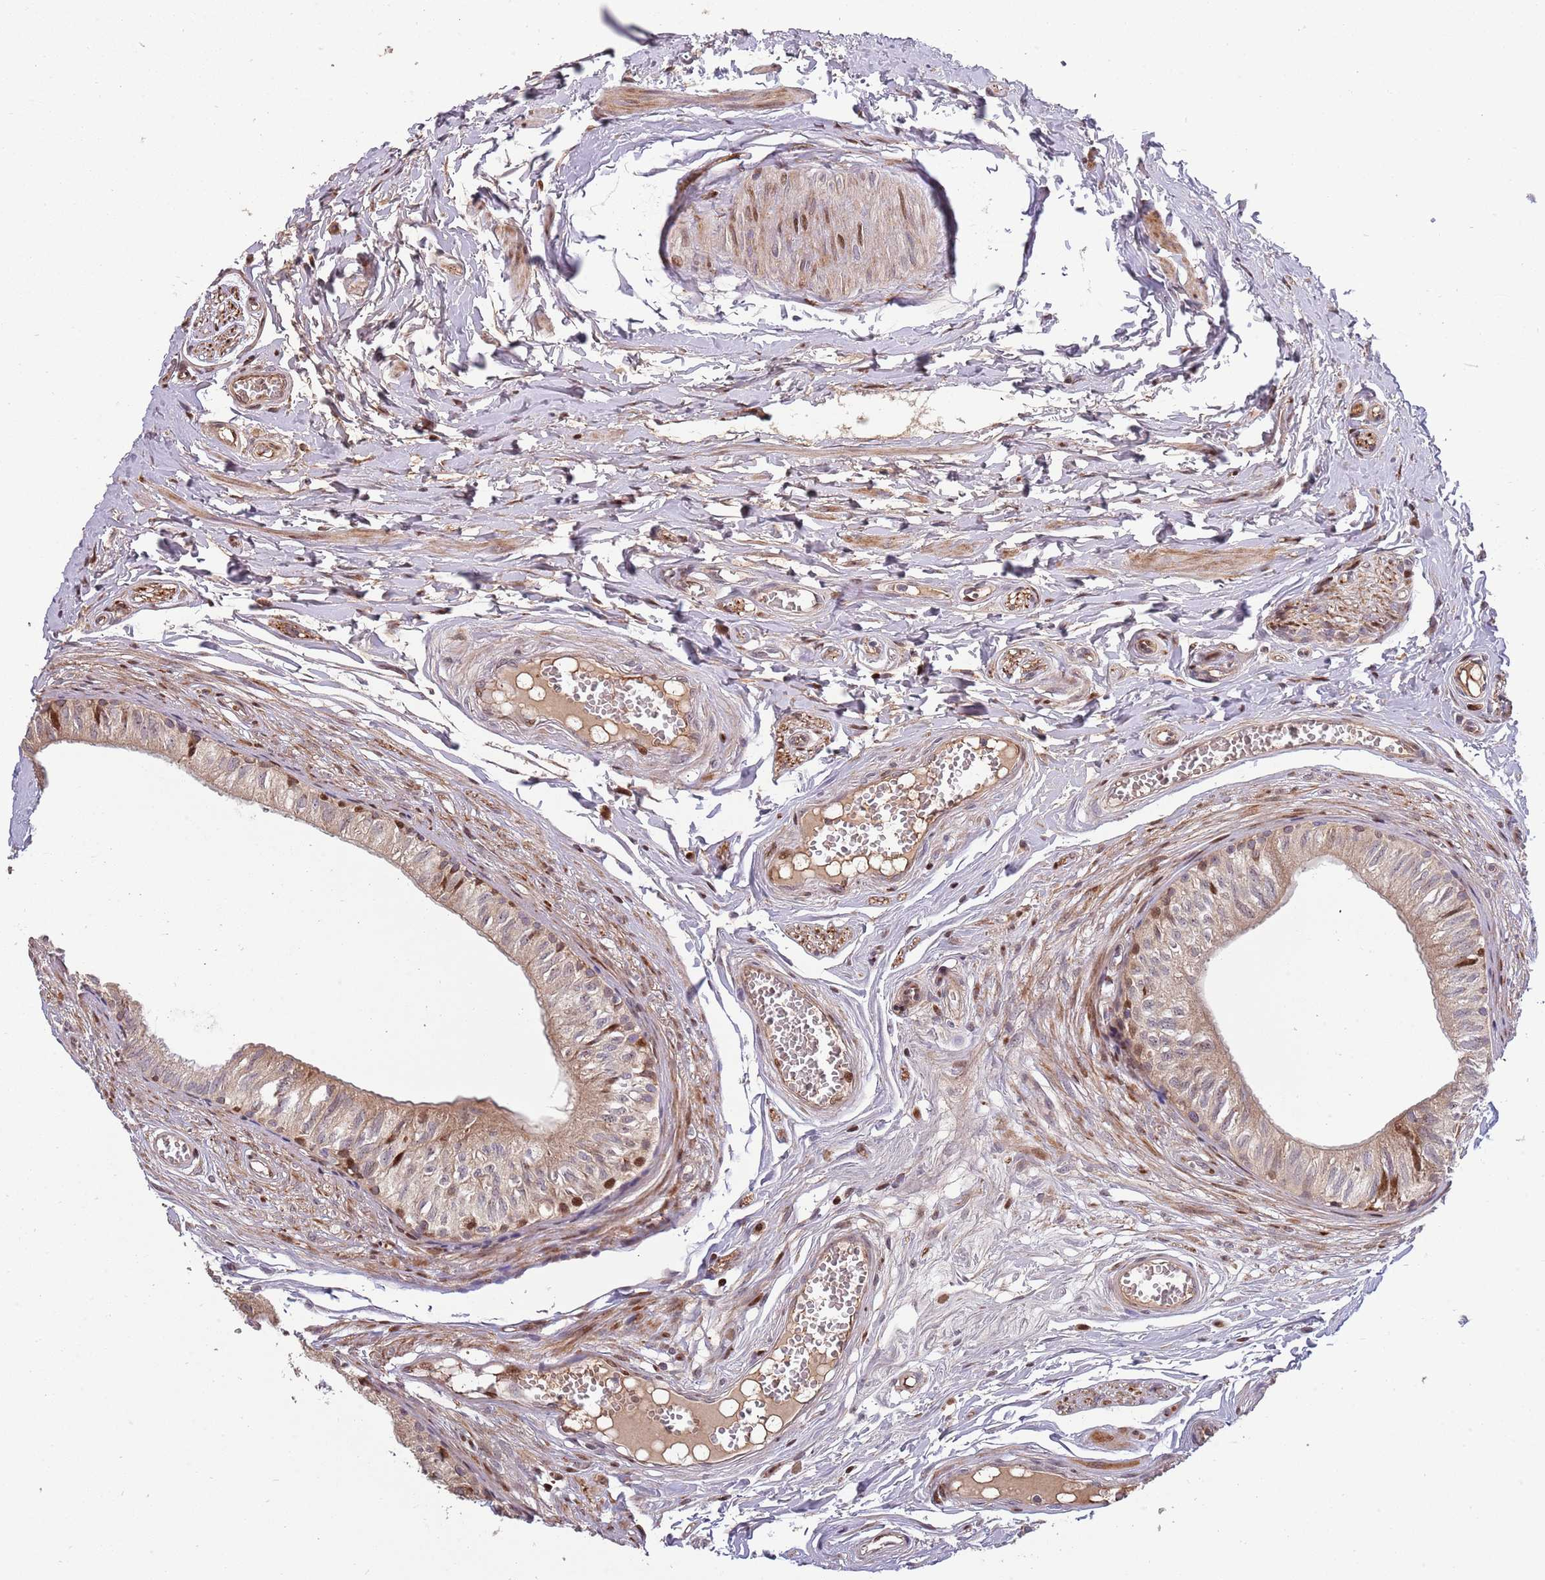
{"staining": {"intensity": "moderate", "quantity": "25%-75%", "location": "cytoplasmic/membranous"}, "tissue": "epididymis", "cell_type": "Glandular cells", "image_type": "normal", "snomed": [{"axis": "morphology", "description": "Normal tissue, NOS"}, {"axis": "topography", "description": "Epididymis"}], "caption": "An IHC image of unremarkable tissue is shown. Protein staining in brown highlights moderate cytoplasmic/membranous positivity in epididymis within glandular cells. Nuclei are stained in blue.", "gene": "SYNDIG1L", "patient": {"sex": "male", "age": 37}}